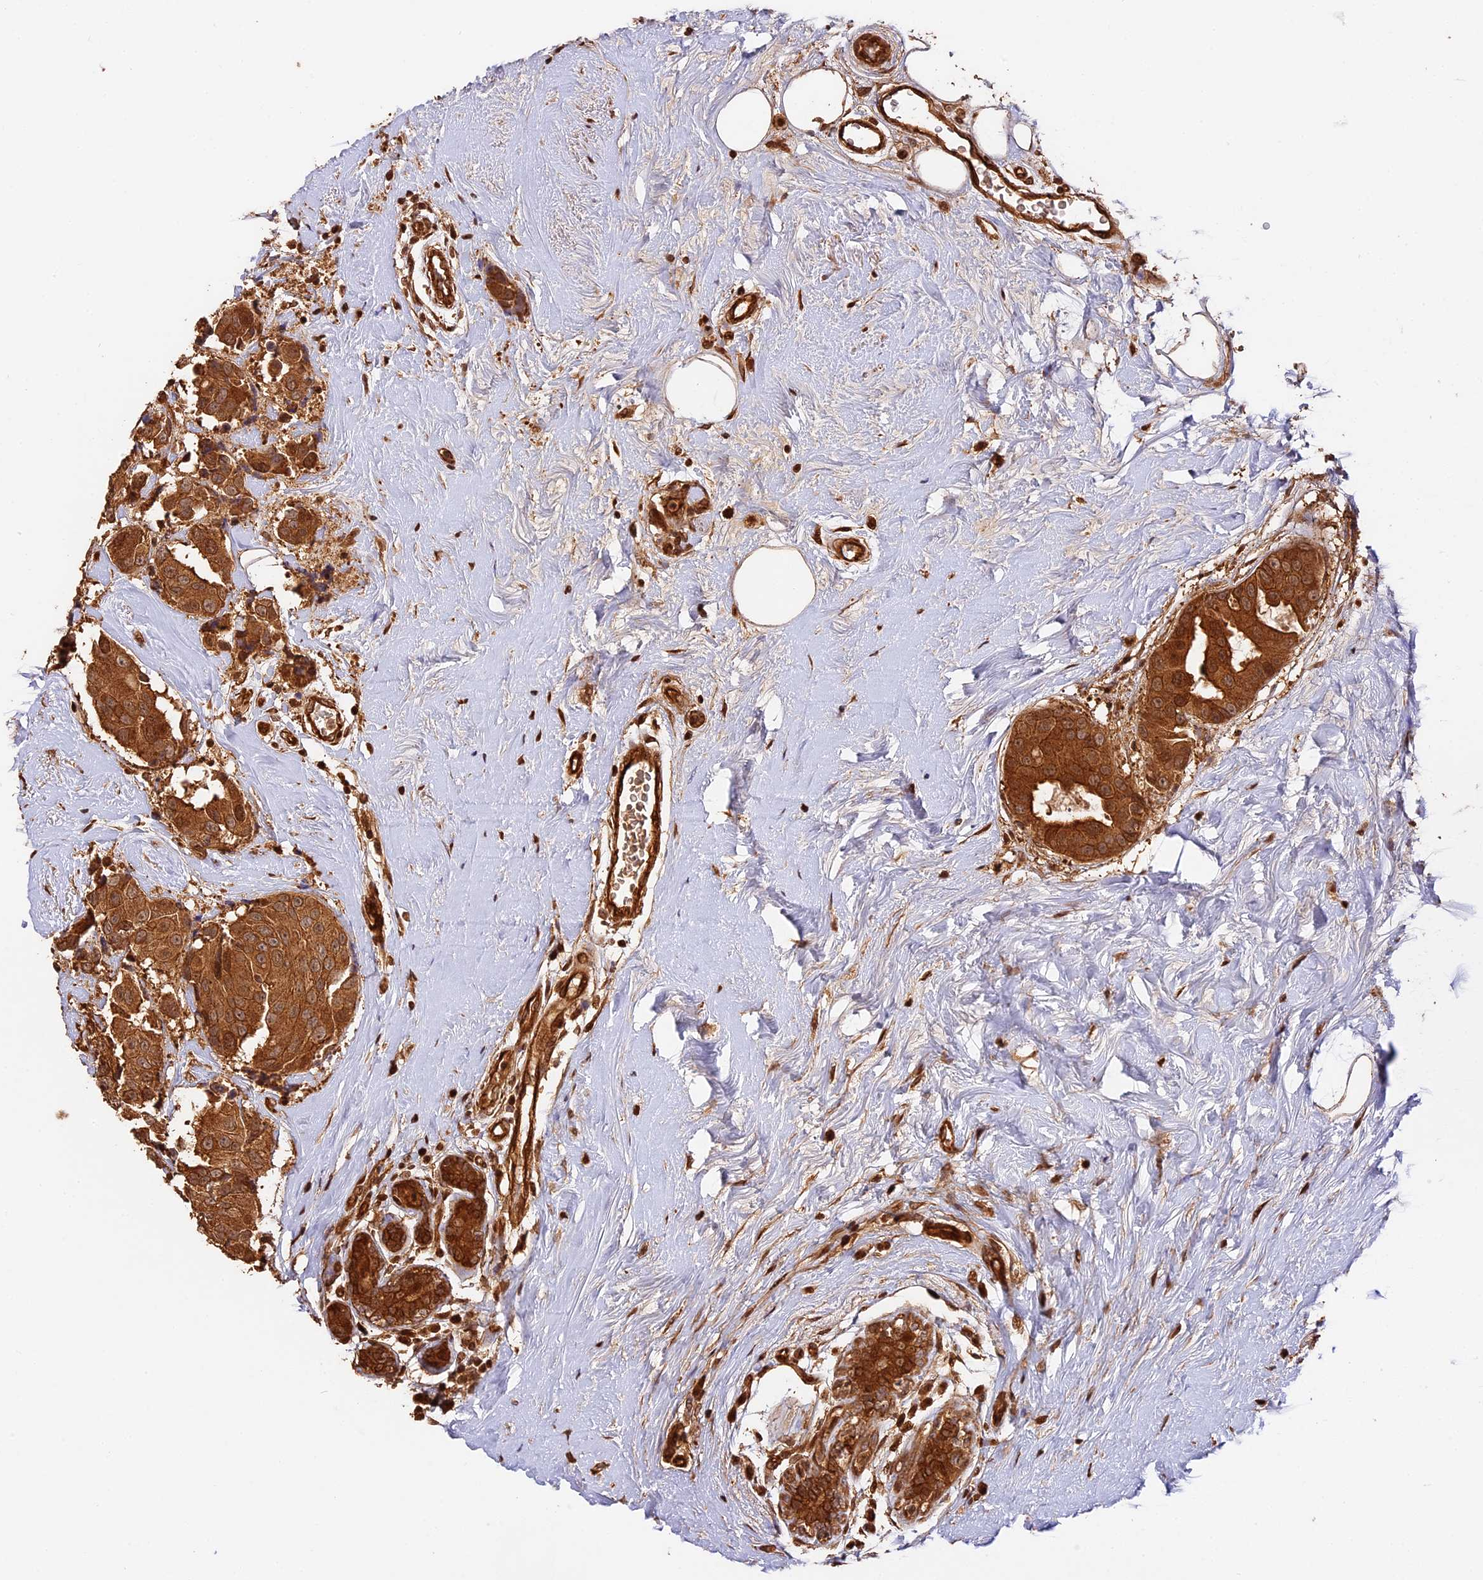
{"staining": {"intensity": "moderate", "quantity": ">75%", "location": "cytoplasmic/membranous"}, "tissue": "breast cancer", "cell_type": "Tumor cells", "image_type": "cancer", "snomed": [{"axis": "morphology", "description": "Normal tissue, NOS"}, {"axis": "morphology", "description": "Duct carcinoma"}, {"axis": "topography", "description": "Breast"}], "caption": "IHC image of neoplastic tissue: infiltrating ductal carcinoma (breast) stained using immunohistochemistry (IHC) demonstrates medium levels of moderate protein expression localized specifically in the cytoplasmic/membranous of tumor cells, appearing as a cytoplasmic/membranous brown color.", "gene": "PPP1R37", "patient": {"sex": "female", "age": 39}}